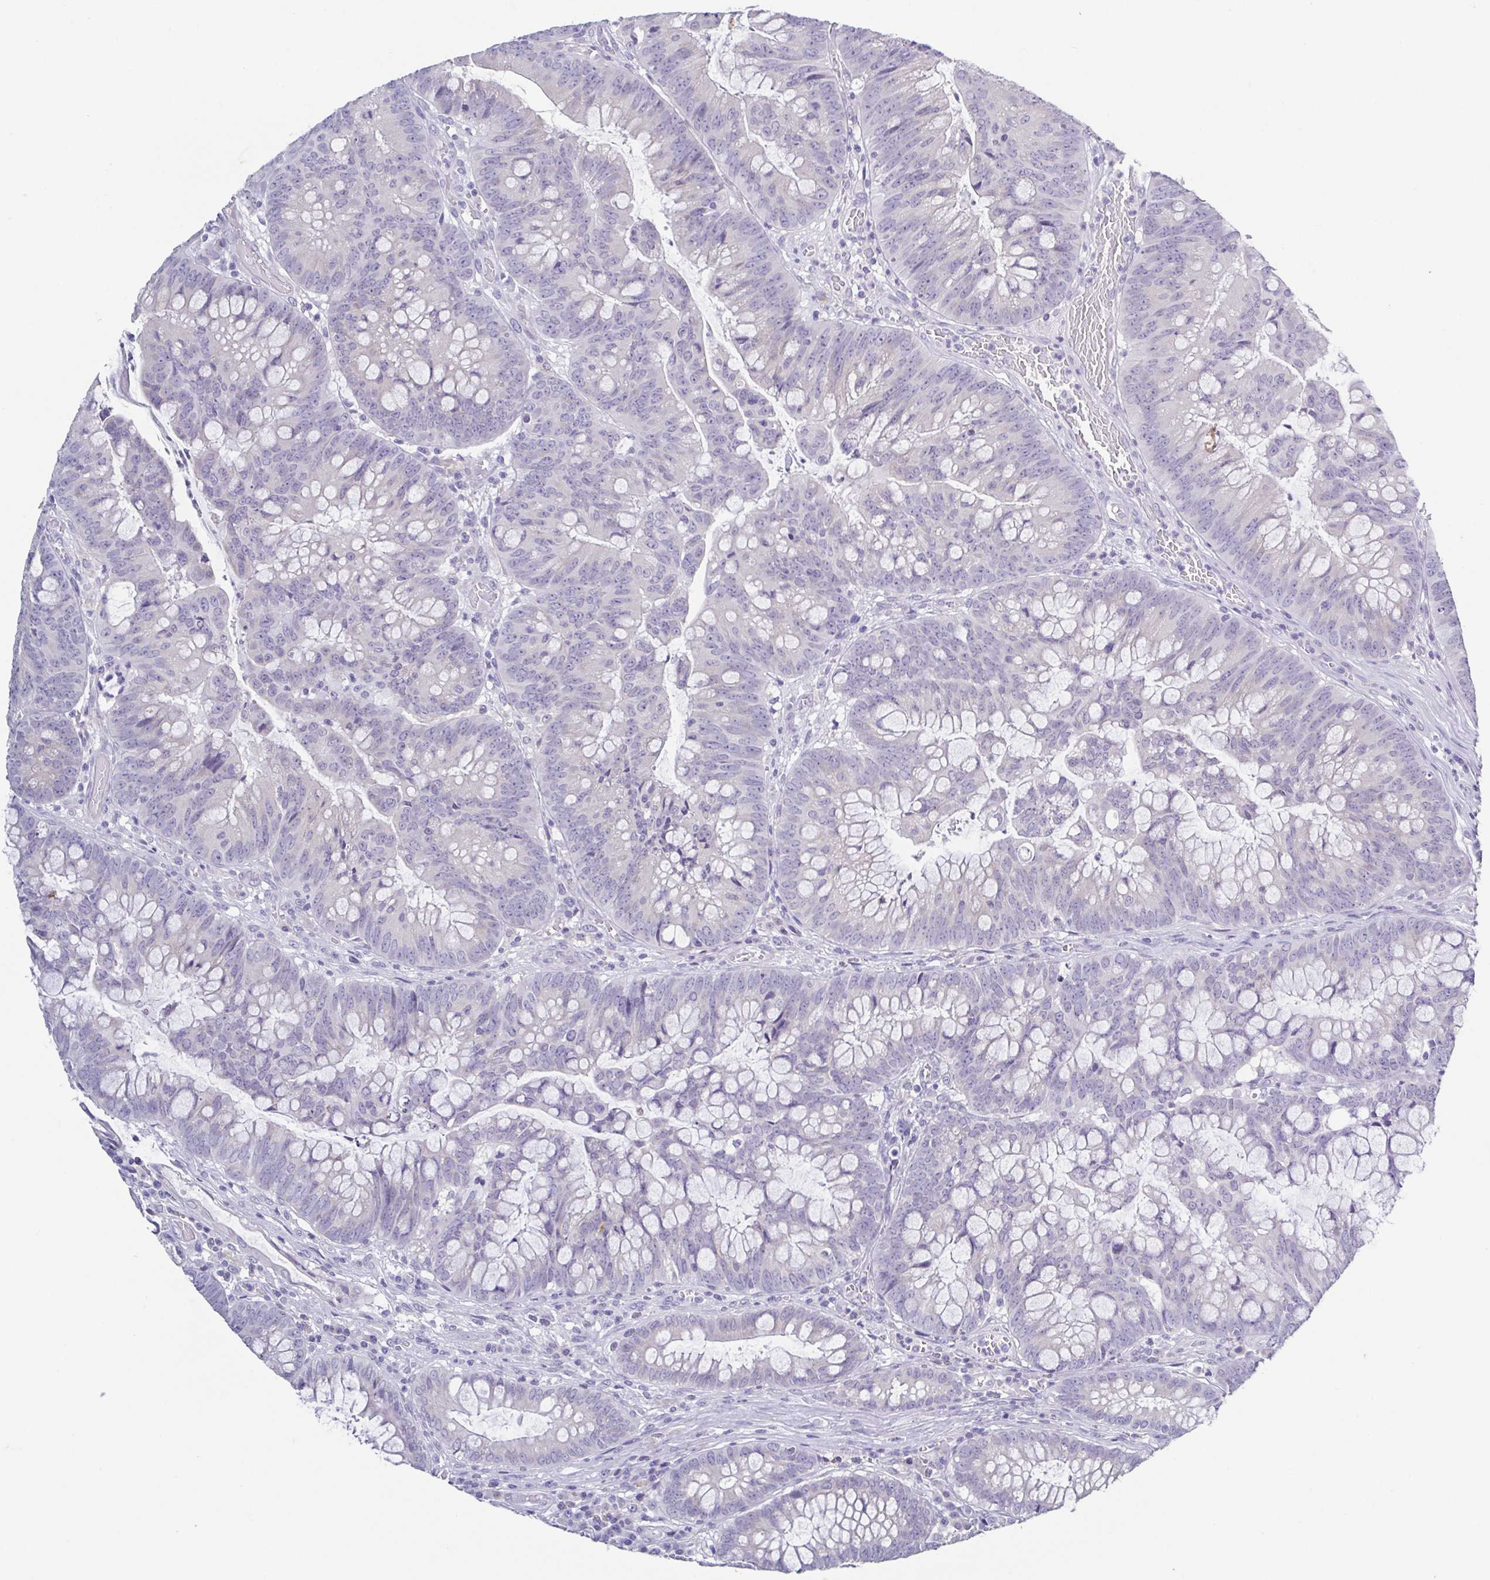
{"staining": {"intensity": "negative", "quantity": "none", "location": "none"}, "tissue": "colorectal cancer", "cell_type": "Tumor cells", "image_type": "cancer", "snomed": [{"axis": "morphology", "description": "Adenocarcinoma, NOS"}, {"axis": "topography", "description": "Colon"}], "caption": "Immunohistochemistry (IHC) of human colorectal adenocarcinoma demonstrates no expression in tumor cells. (DAB IHC with hematoxylin counter stain).", "gene": "RDH11", "patient": {"sex": "male", "age": 62}}